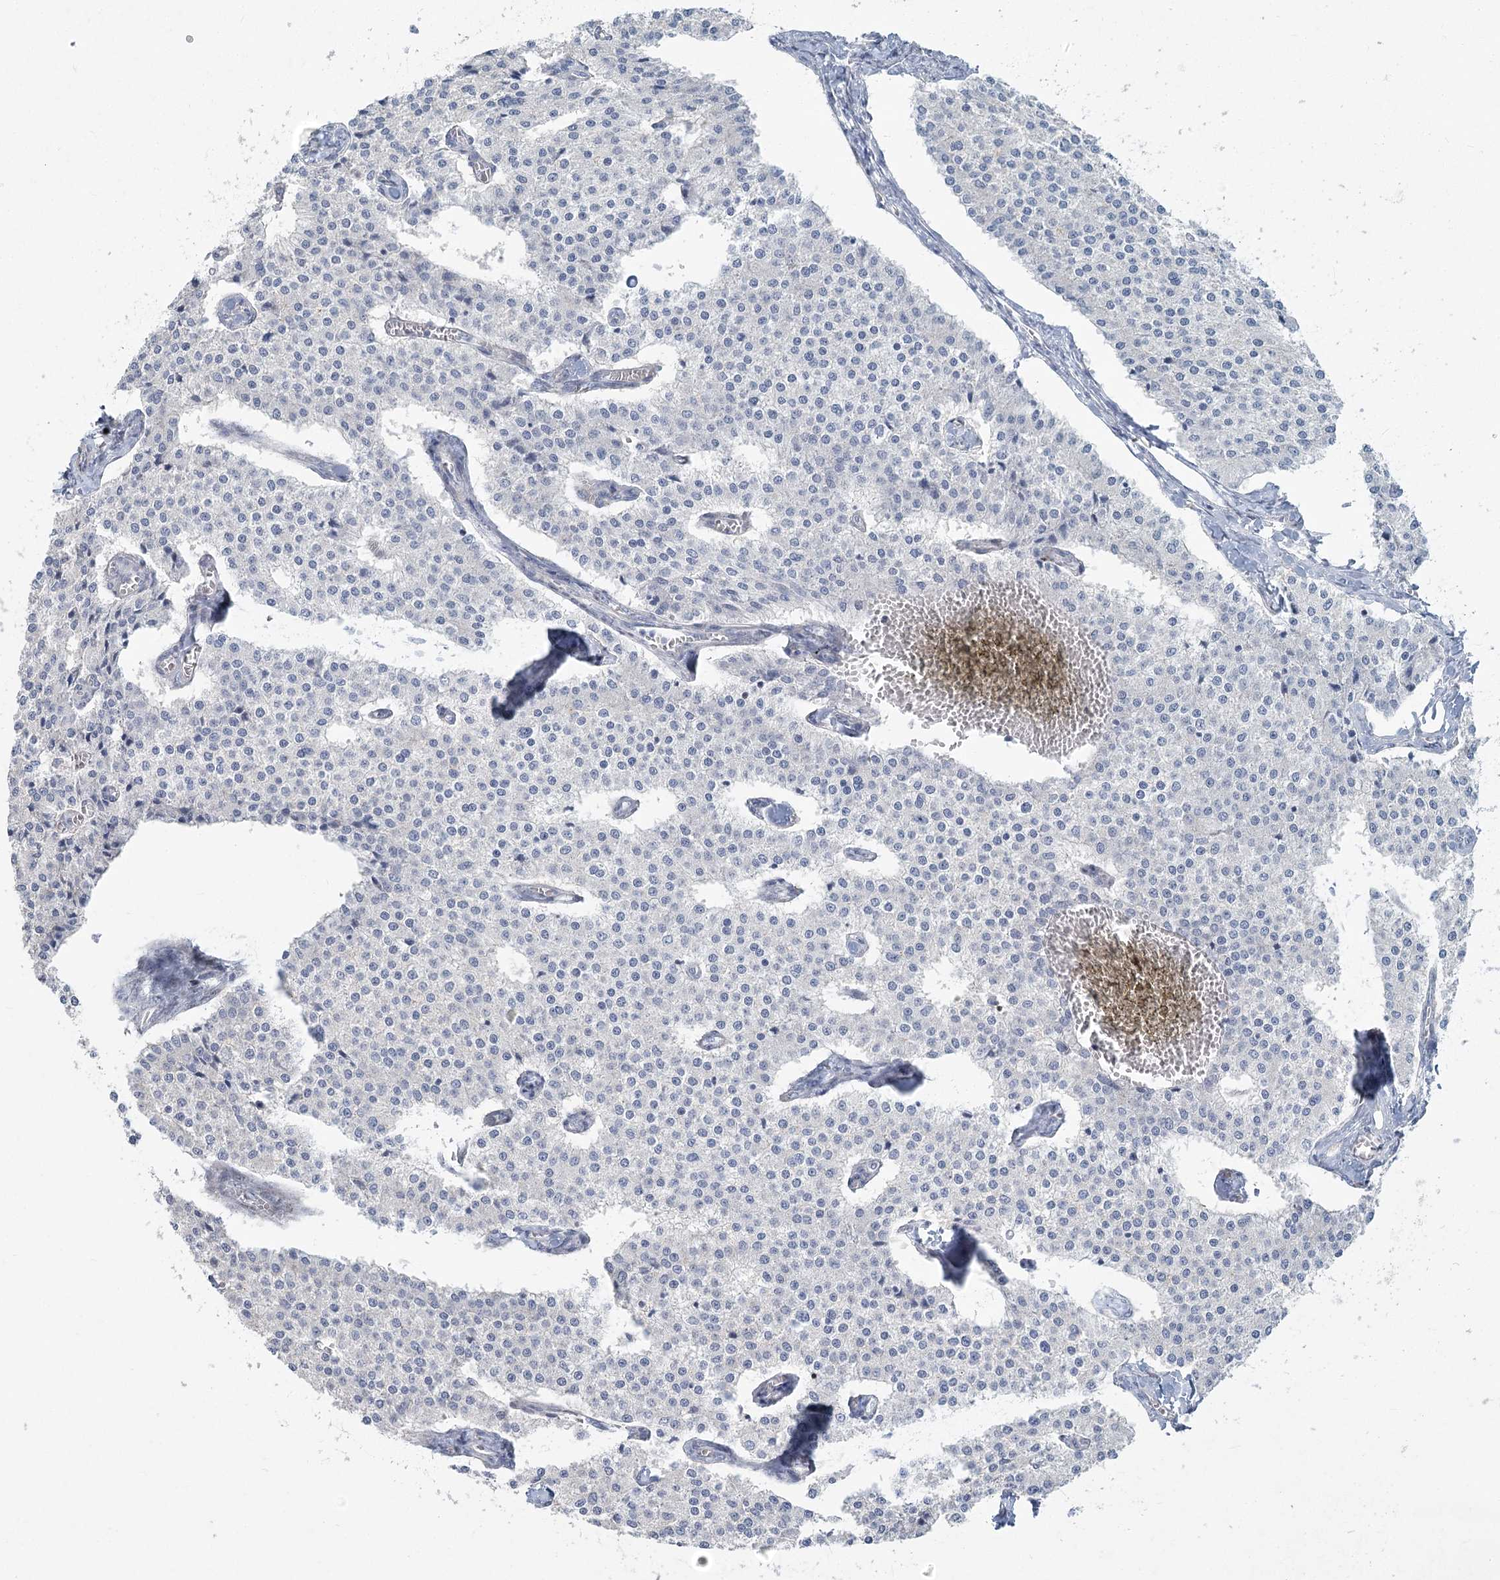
{"staining": {"intensity": "negative", "quantity": "none", "location": "none"}, "tissue": "carcinoid", "cell_type": "Tumor cells", "image_type": "cancer", "snomed": [{"axis": "morphology", "description": "Carcinoid, malignant, NOS"}, {"axis": "topography", "description": "Colon"}], "caption": "Immunohistochemistry (IHC) image of neoplastic tissue: human carcinoid stained with DAB (3,3'-diaminobenzidine) shows no significant protein expression in tumor cells.", "gene": "ABITRAM", "patient": {"sex": "female", "age": 52}}